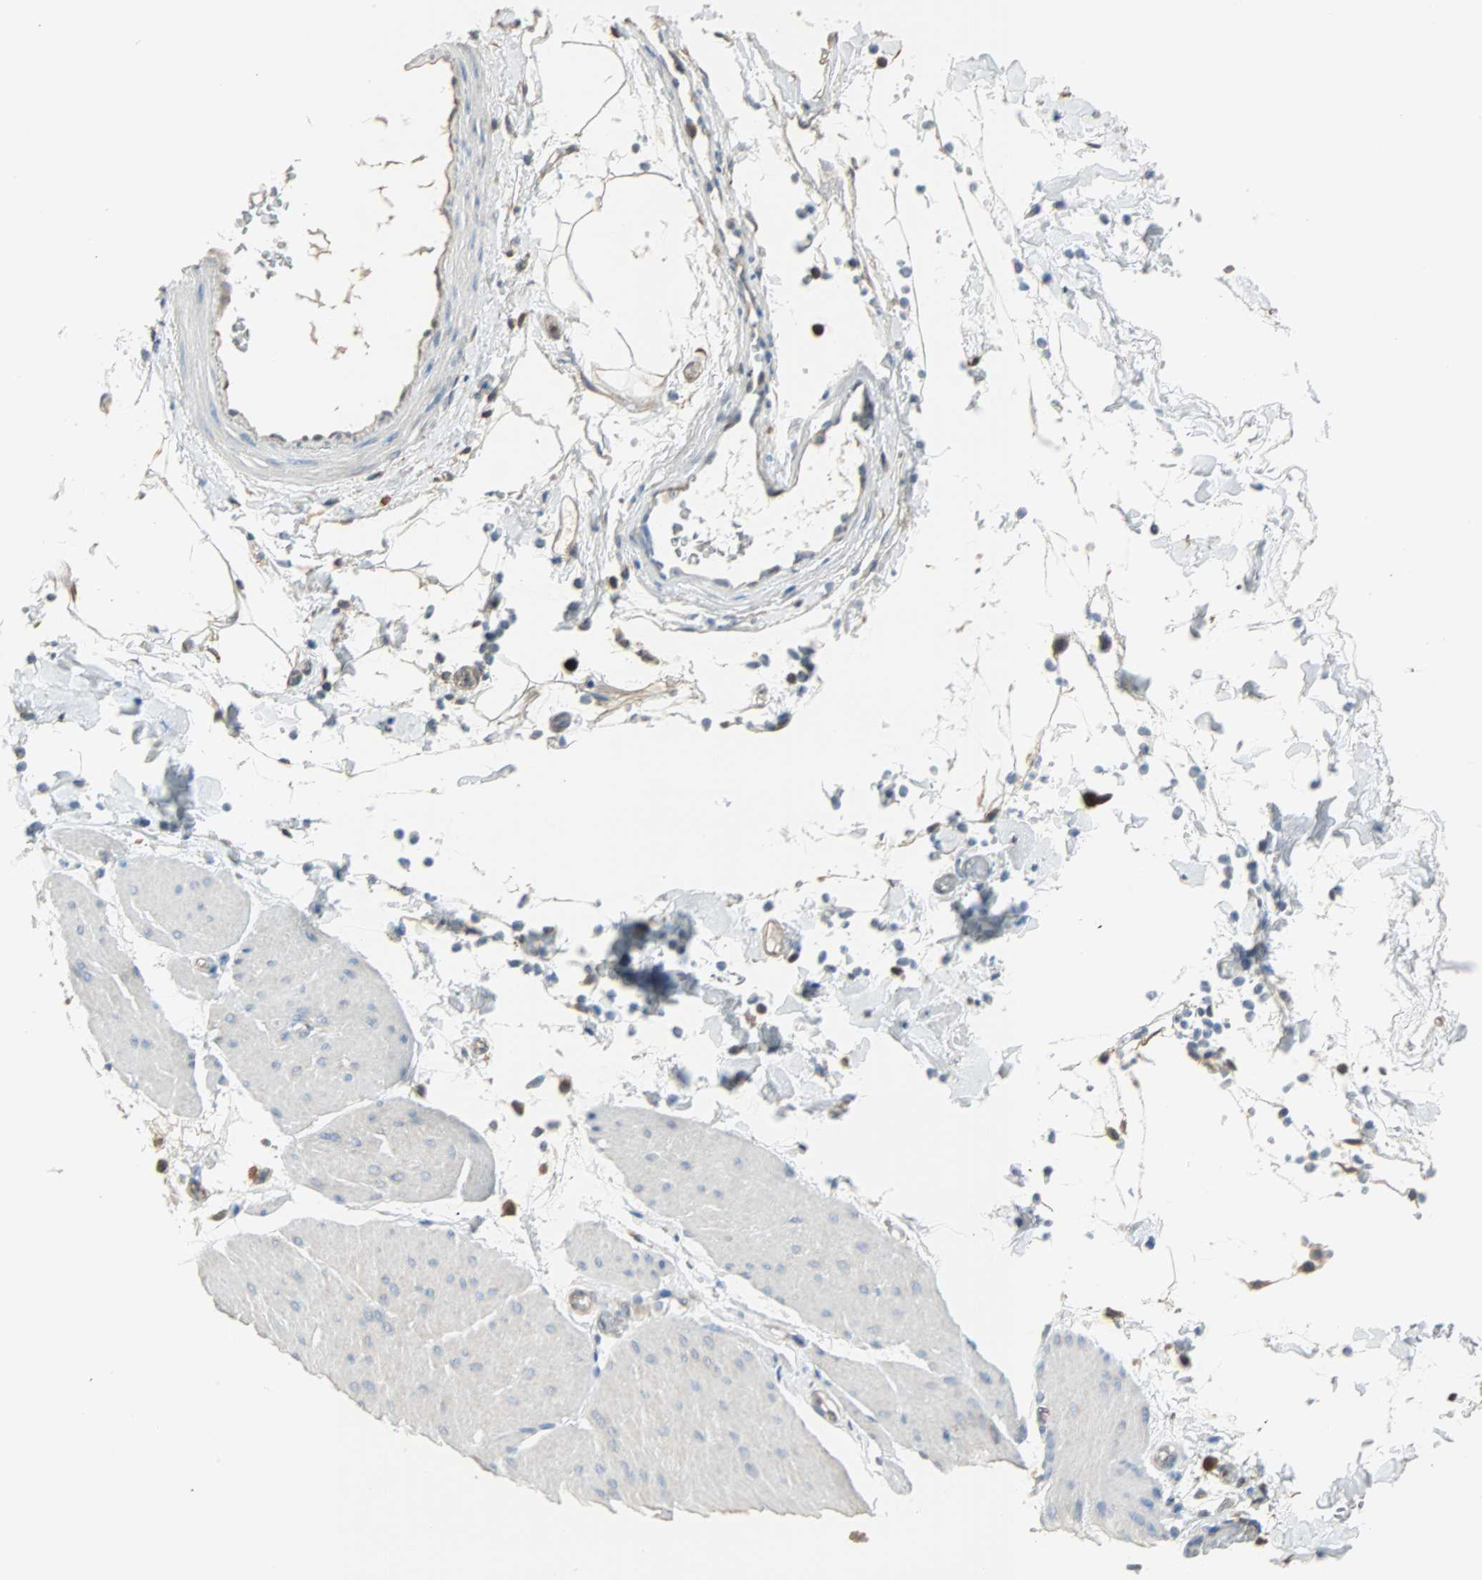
{"staining": {"intensity": "negative", "quantity": "none", "location": "none"}, "tissue": "smooth muscle", "cell_type": "Smooth muscle cells", "image_type": "normal", "snomed": [{"axis": "morphology", "description": "Normal tissue, NOS"}, {"axis": "topography", "description": "Smooth muscle"}, {"axis": "topography", "description": "Colon"}], "caption": "Photomicrograph shows no protein staining in smooth muscle cells of normal smooth muscle.", "gene": "PRDX1", "patient": {"sex": "male", "age": 67}}